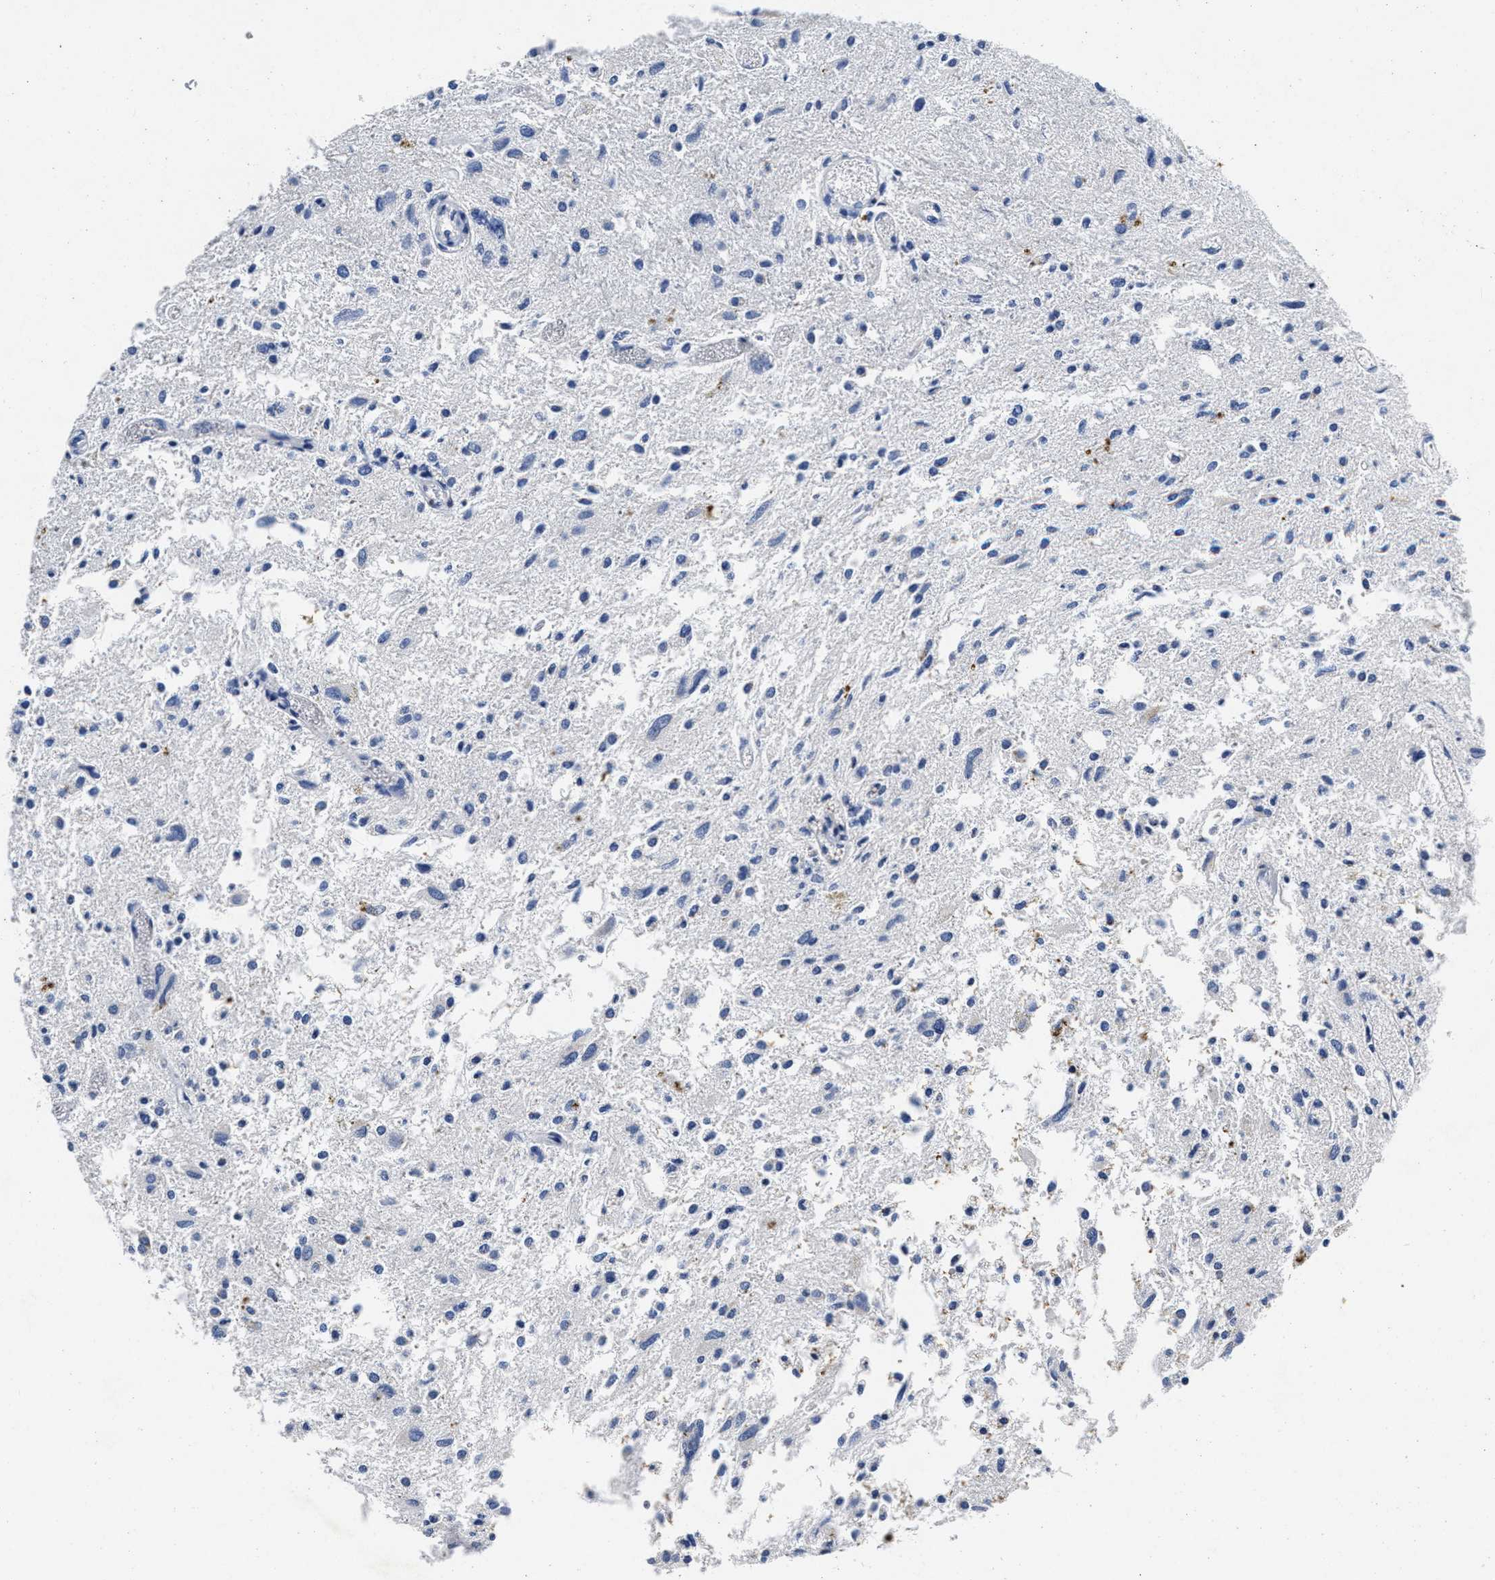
{"staining": {"intensity": "negative", "quantity": "none", "location": "none"}, "tissue": "glioma", "cell_type": "Tumor cells", "image_type": "cancer", "snomed": [{"axis": "morphology", "description": "Glioma, malignant, High grade"}, {"axis": "topography", "description": "Brain"}], "caption": "High-grade glioma (malignant) was stained to show a protein in brown. There is no significant expression in tumor cells. Brightfield microscopy of IHC stained with DAB (brown) and hematoxylin (blue), captured at high magnification.", "gene": "LAD1", "patient": {"sex": "female", "age": 59}}